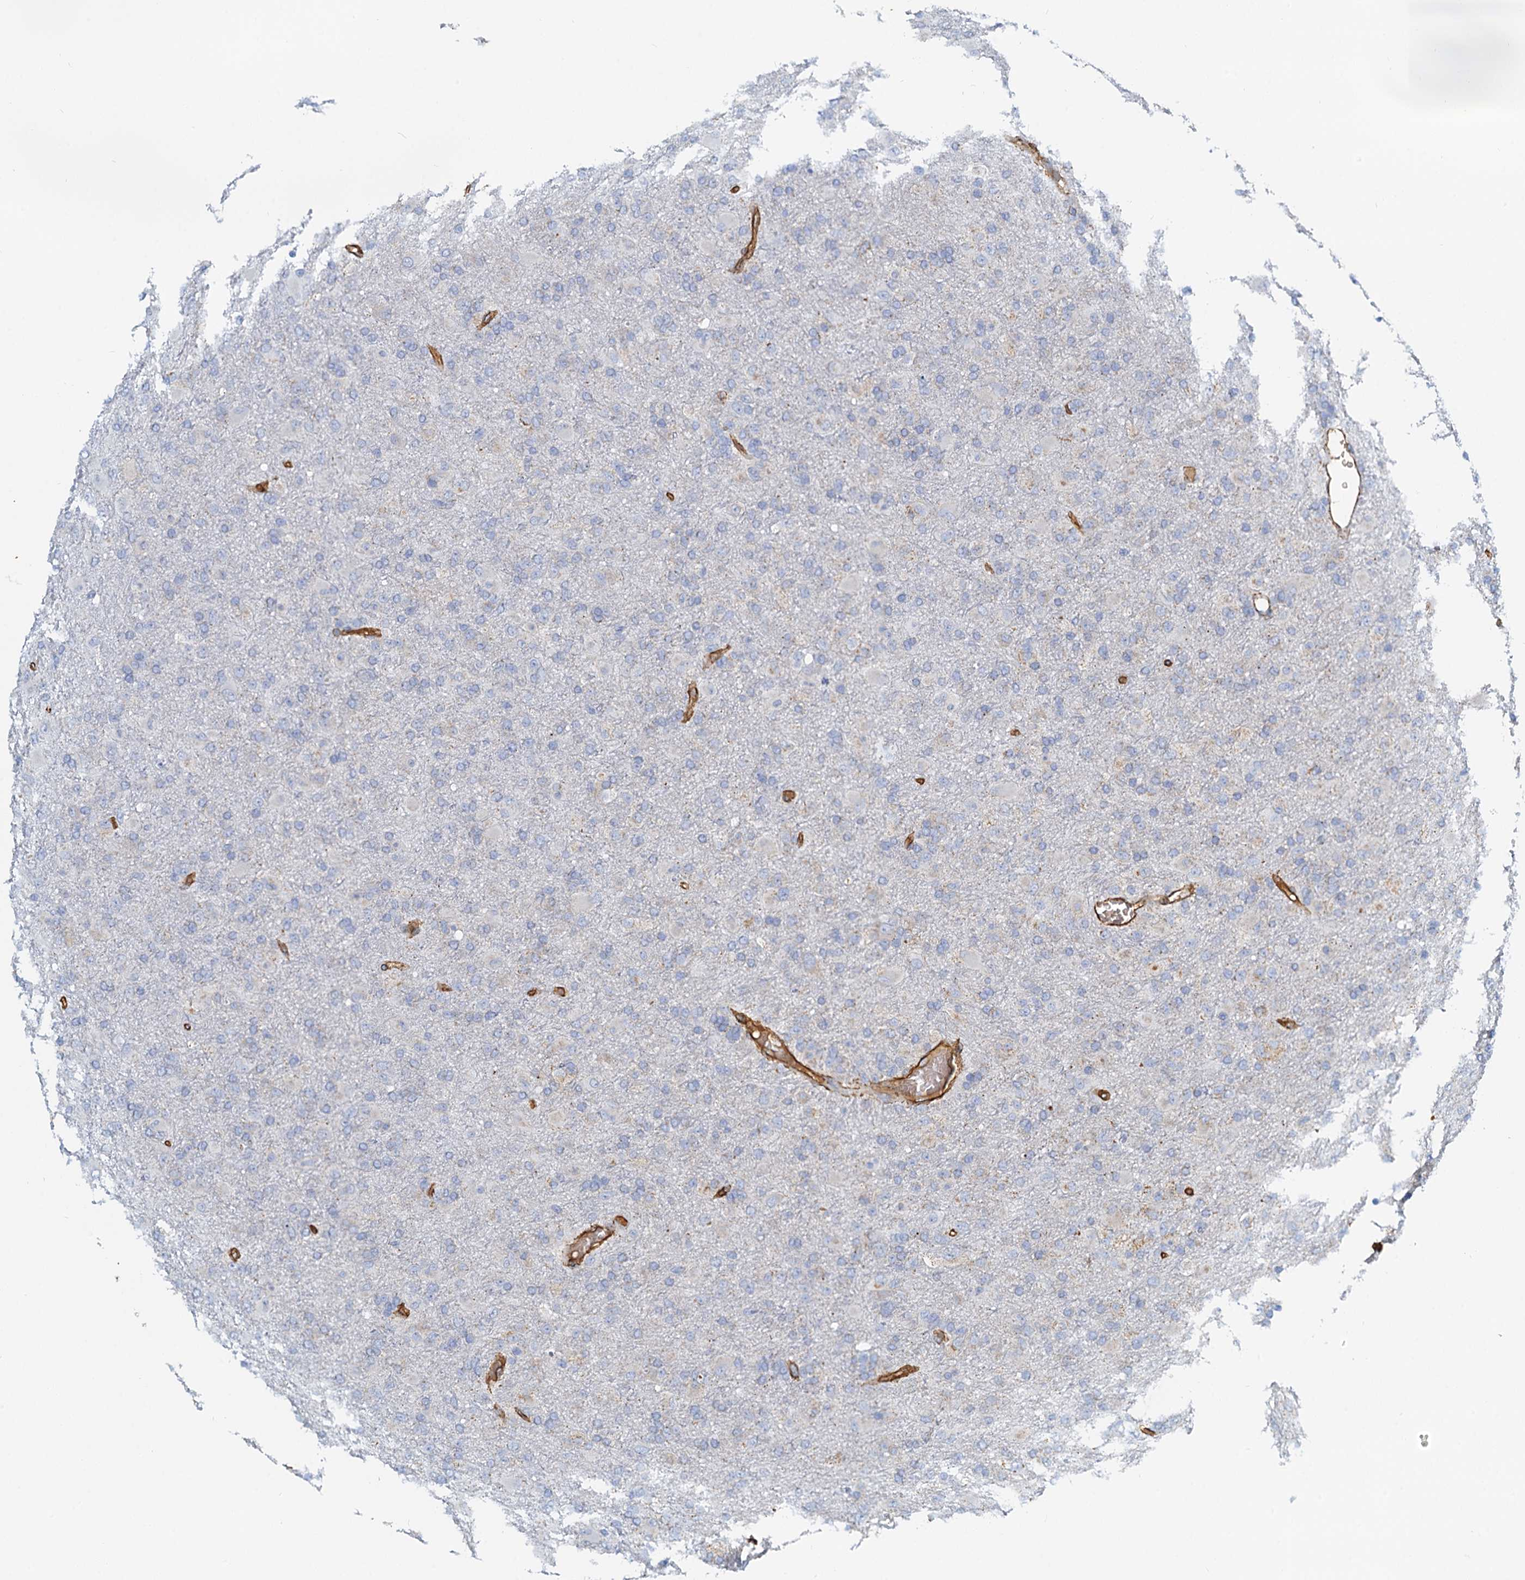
{"staining": {"intensity": "negative", "quantity": "none", "location": "none"}, "tissue": "glioma", "cell_type": "Tumor cells", "image_type": "cancer", "snomed": [{"axis": "morphology", "description": "Glioma, malignant, Low grade"}, {"axis": "topography", "description": "Brain"}], "caption": "Histopathology image shows no significant protein staining in tumor cells of glioma.", "gene": "DGKG", "patient": {"sex": "male", "age": 65}}